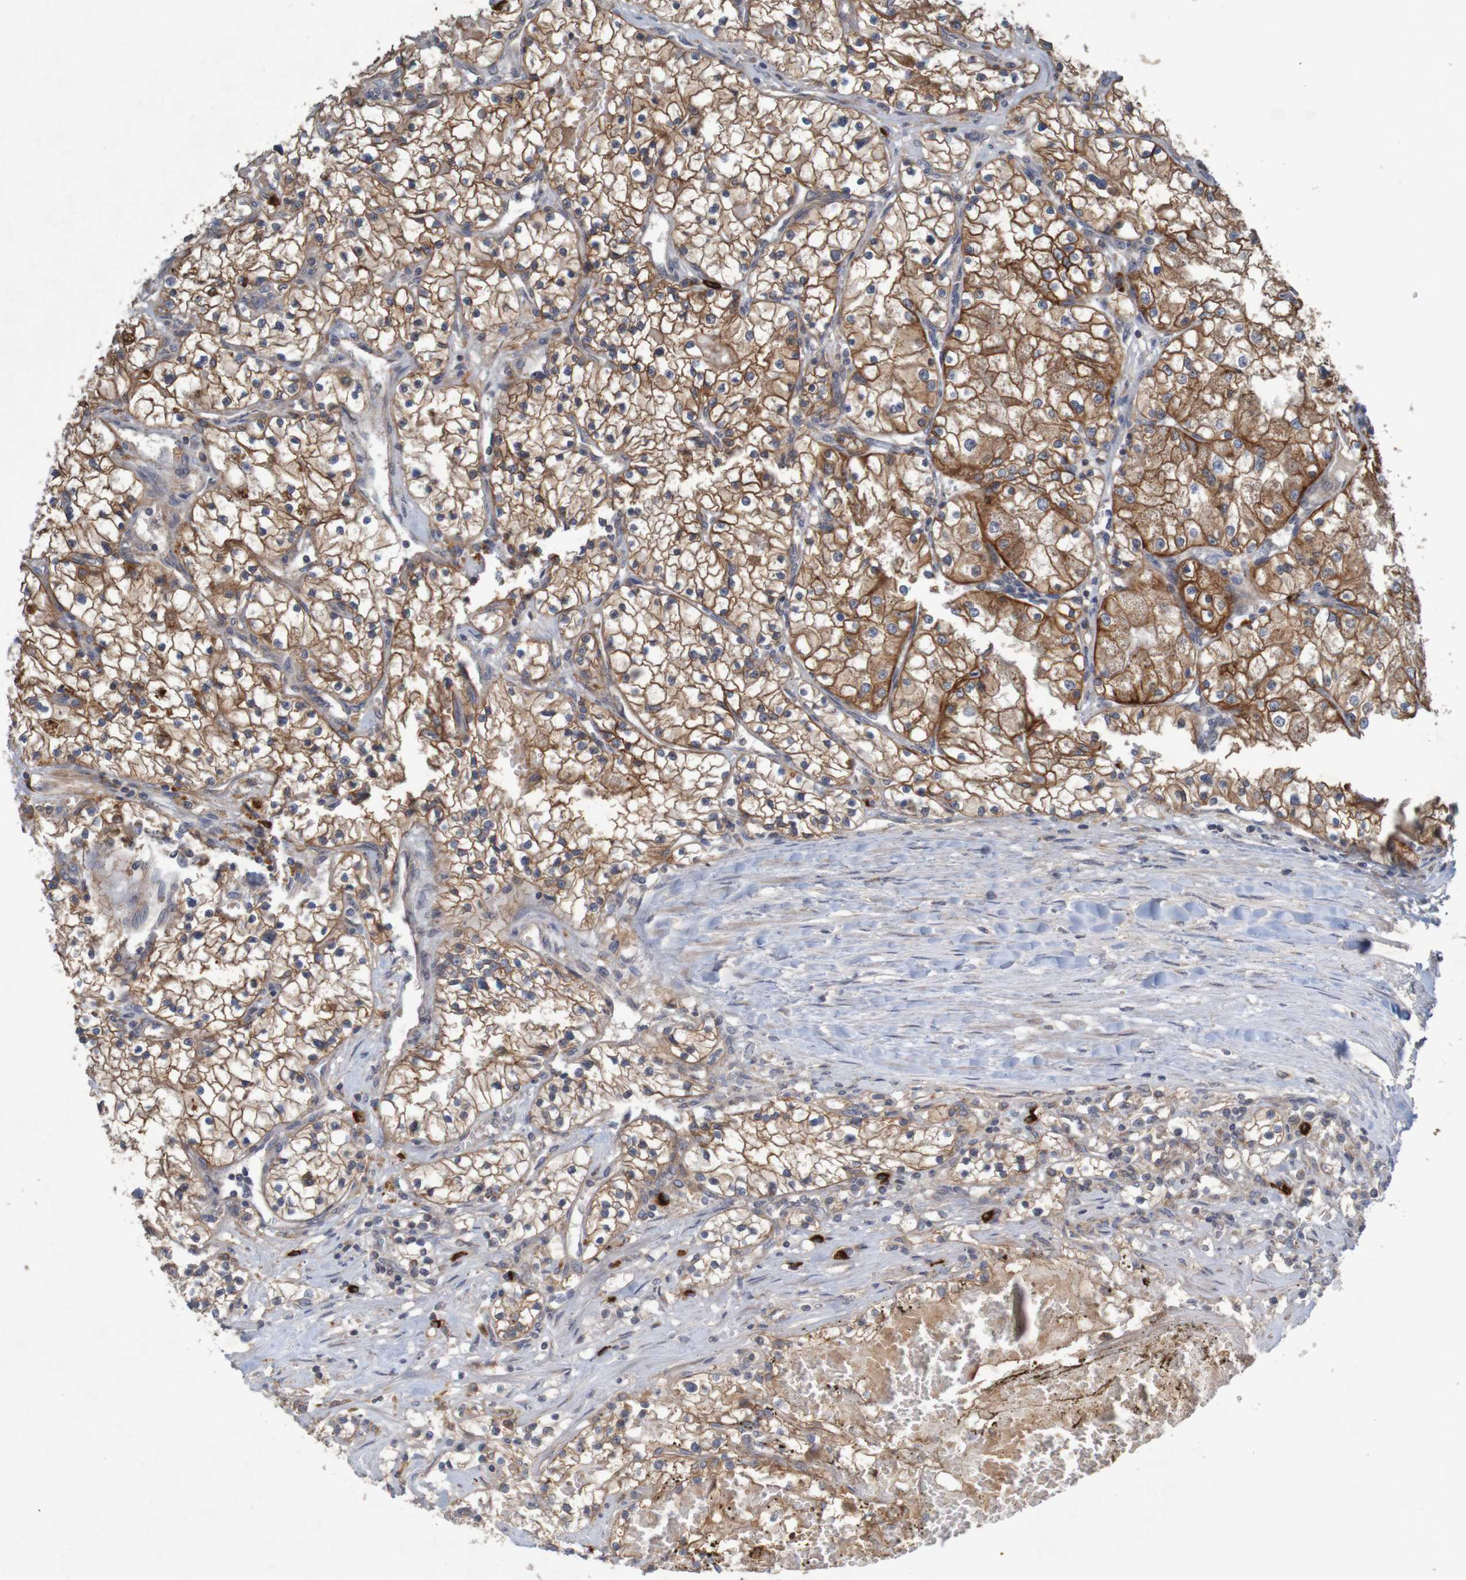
{"staining": {"intensity": "strong", "quantity": ">75%", "location": "cytoplasmic/membranous"}, "tissue": "renal cancer", "cell_type": "Tumor cells", "image_type": "cancer", "snomed": [{"axis": "morphology", "description": "Adenocarcinoma, NOS"}, {"axis": "topography", "description": "Kidney"}], "caption": "High-magnification brightfield microscopy of adenocarcinoma (renal) stained with DAB (3,3'-diaminobenzidine) (brown) and counterstained with hematoxylin (blue). tumor cells exhibit strong cytoplasmic/membranous expression is present in approximately>75% of cells. The staining was performed using DAB, with brown indicating positive protein expression. Nuclei are stained blue with hematoxylin.", "gene": "B3GAT2", "patient": {"sex": "male", "age": 68}}